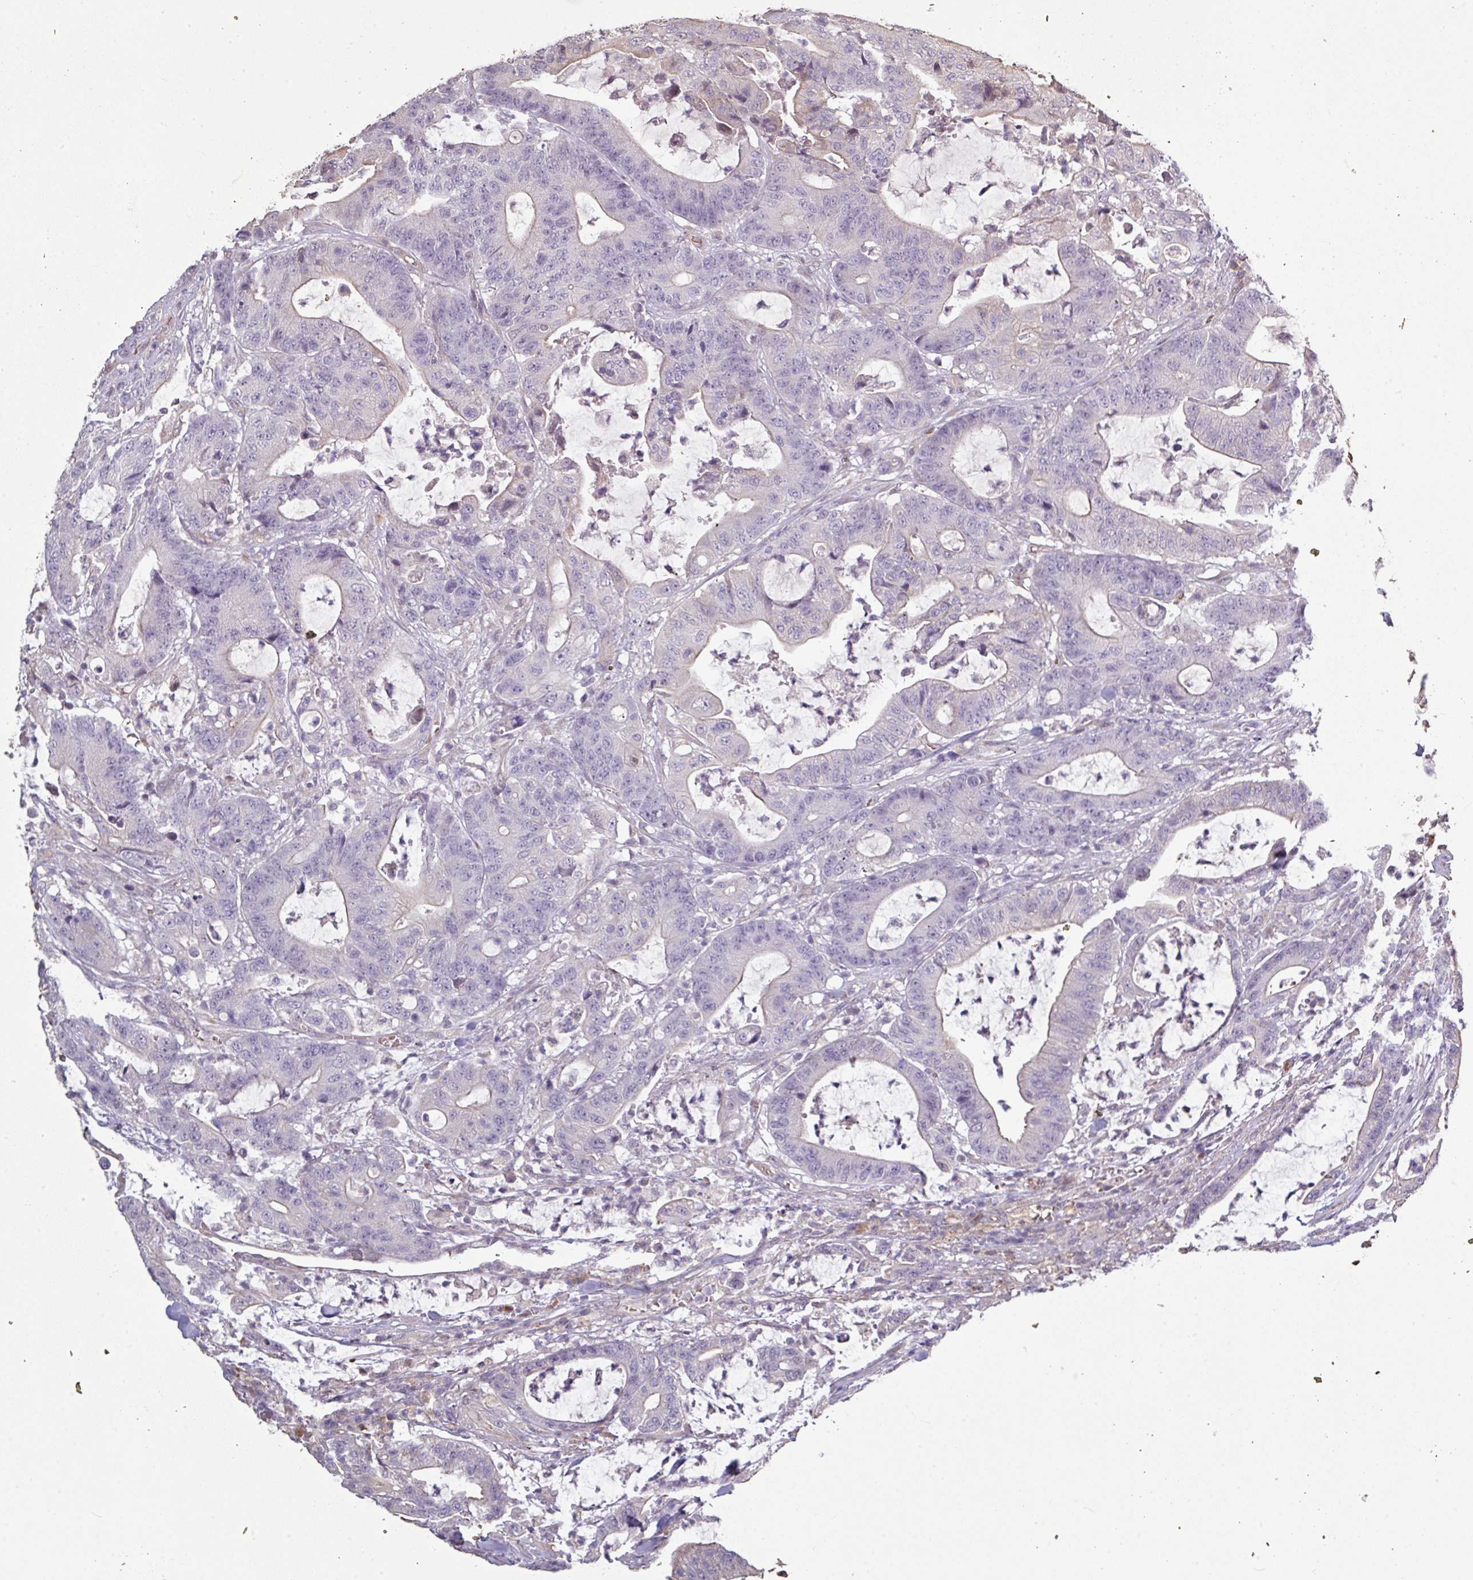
{"staining": {"intensity": "negative", "quantity": "none", "location": "none"}, "tissue": "colorectal cancer", "cell_type": "Tumor cells", "image_type": "cancer", "snomed": [{"axis": "morphology", "description": "Adenocarcinoma, NOS"}, {"axis": "topography", "description": "Colon"}], "caption": "There is no significant expression in tumor cells of colorectal adenocarcinoma.", "gene": "NHSL2", "patient": {"sex": "female", "age": 84}}